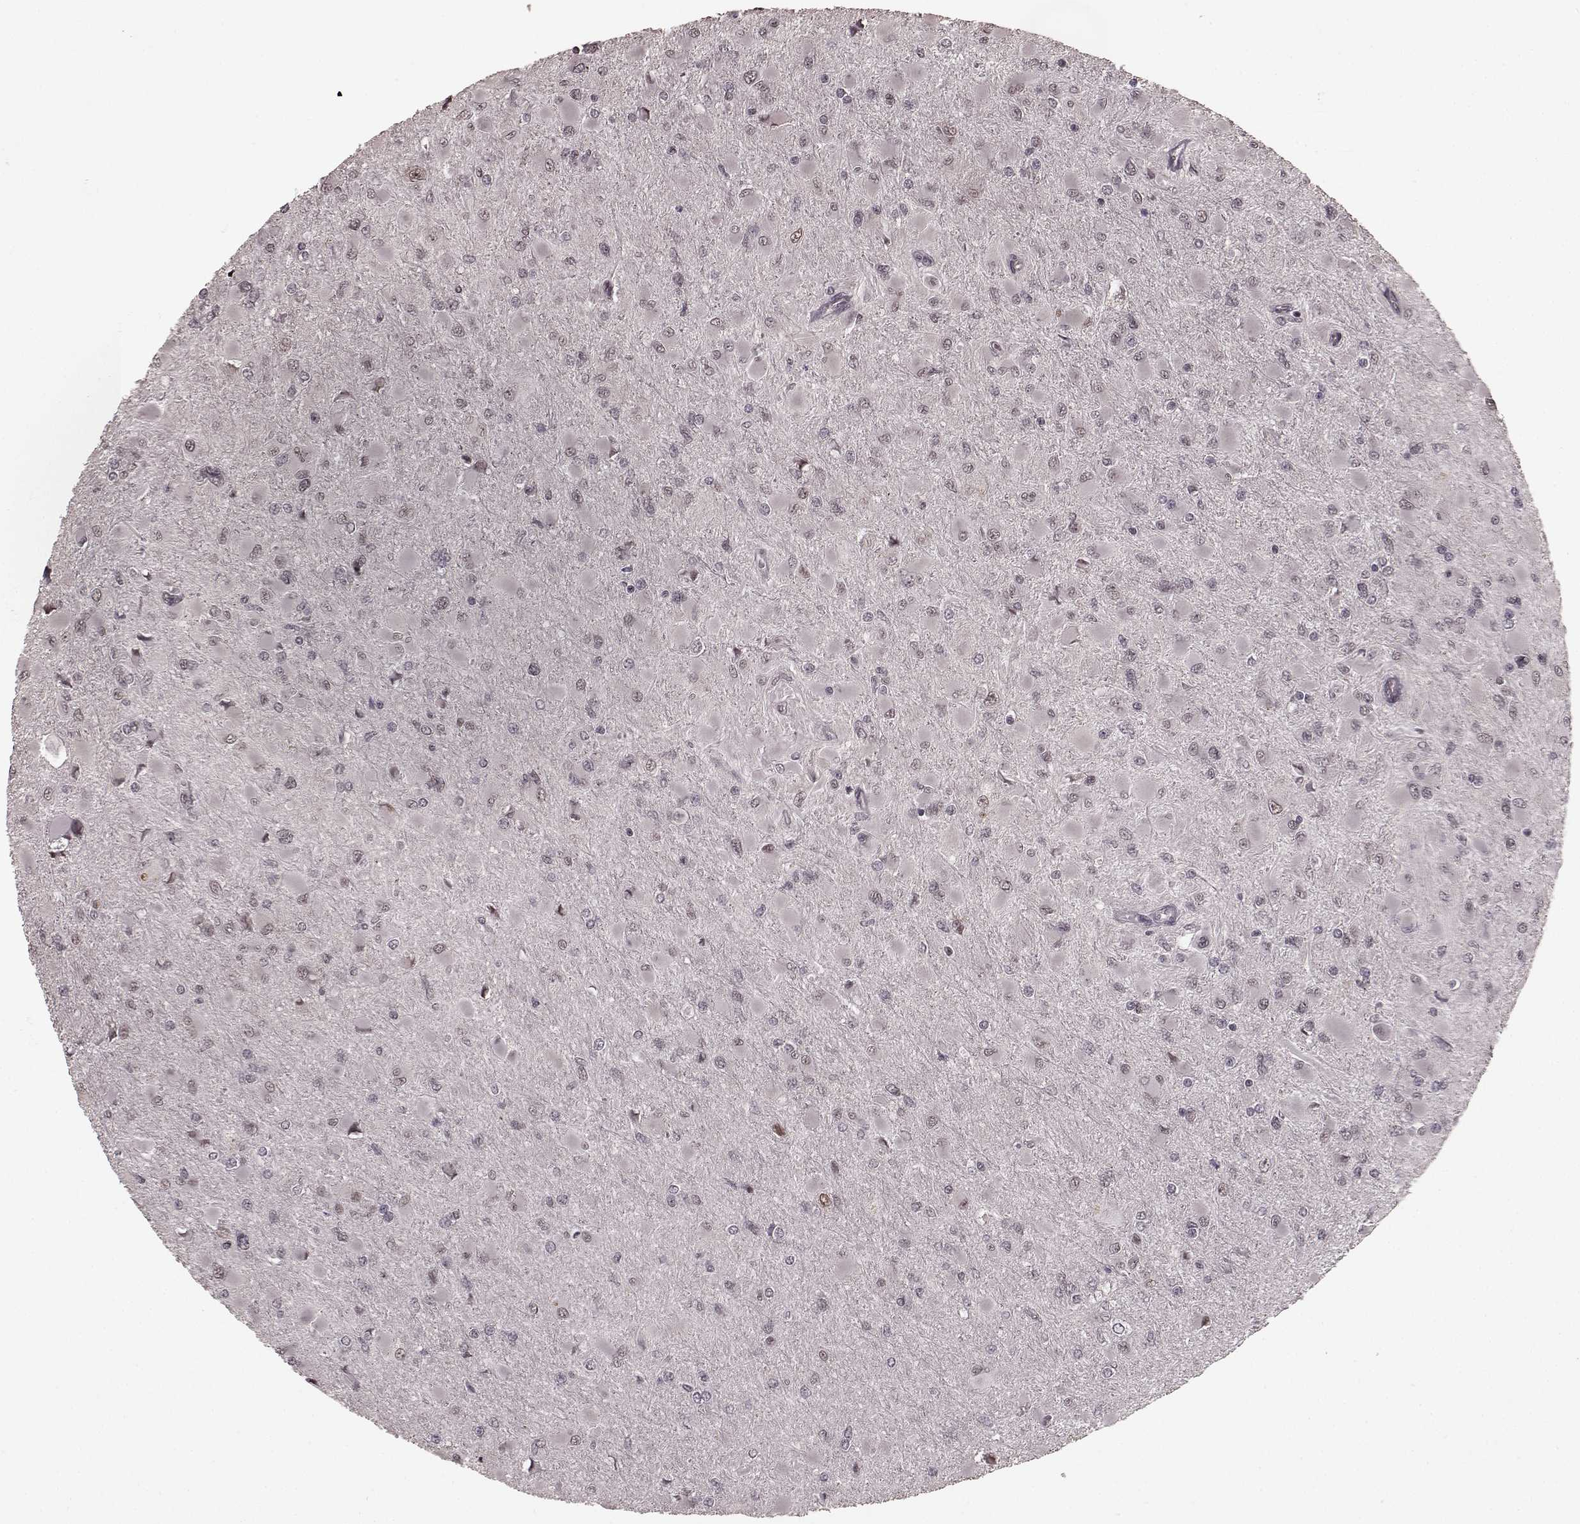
{"staining": {"intensity": "negative", "quantity": "none", "location": "none"}, "tissue": "glioma", "cell_type": "Tumor cells", "image_type": "cancer", "snomed": [{"axis": "morphology", "description": "Glioma, malignant, High grade"}, {"axis": "topography", "description": "Cerebral cortex"}], "caption": "A high-resolution image shows IHC staining of glioma, which shows no significant positivity in tumor cells.", "gene": "PLCB4", "patient": {"sex": "female", "age": 36}}